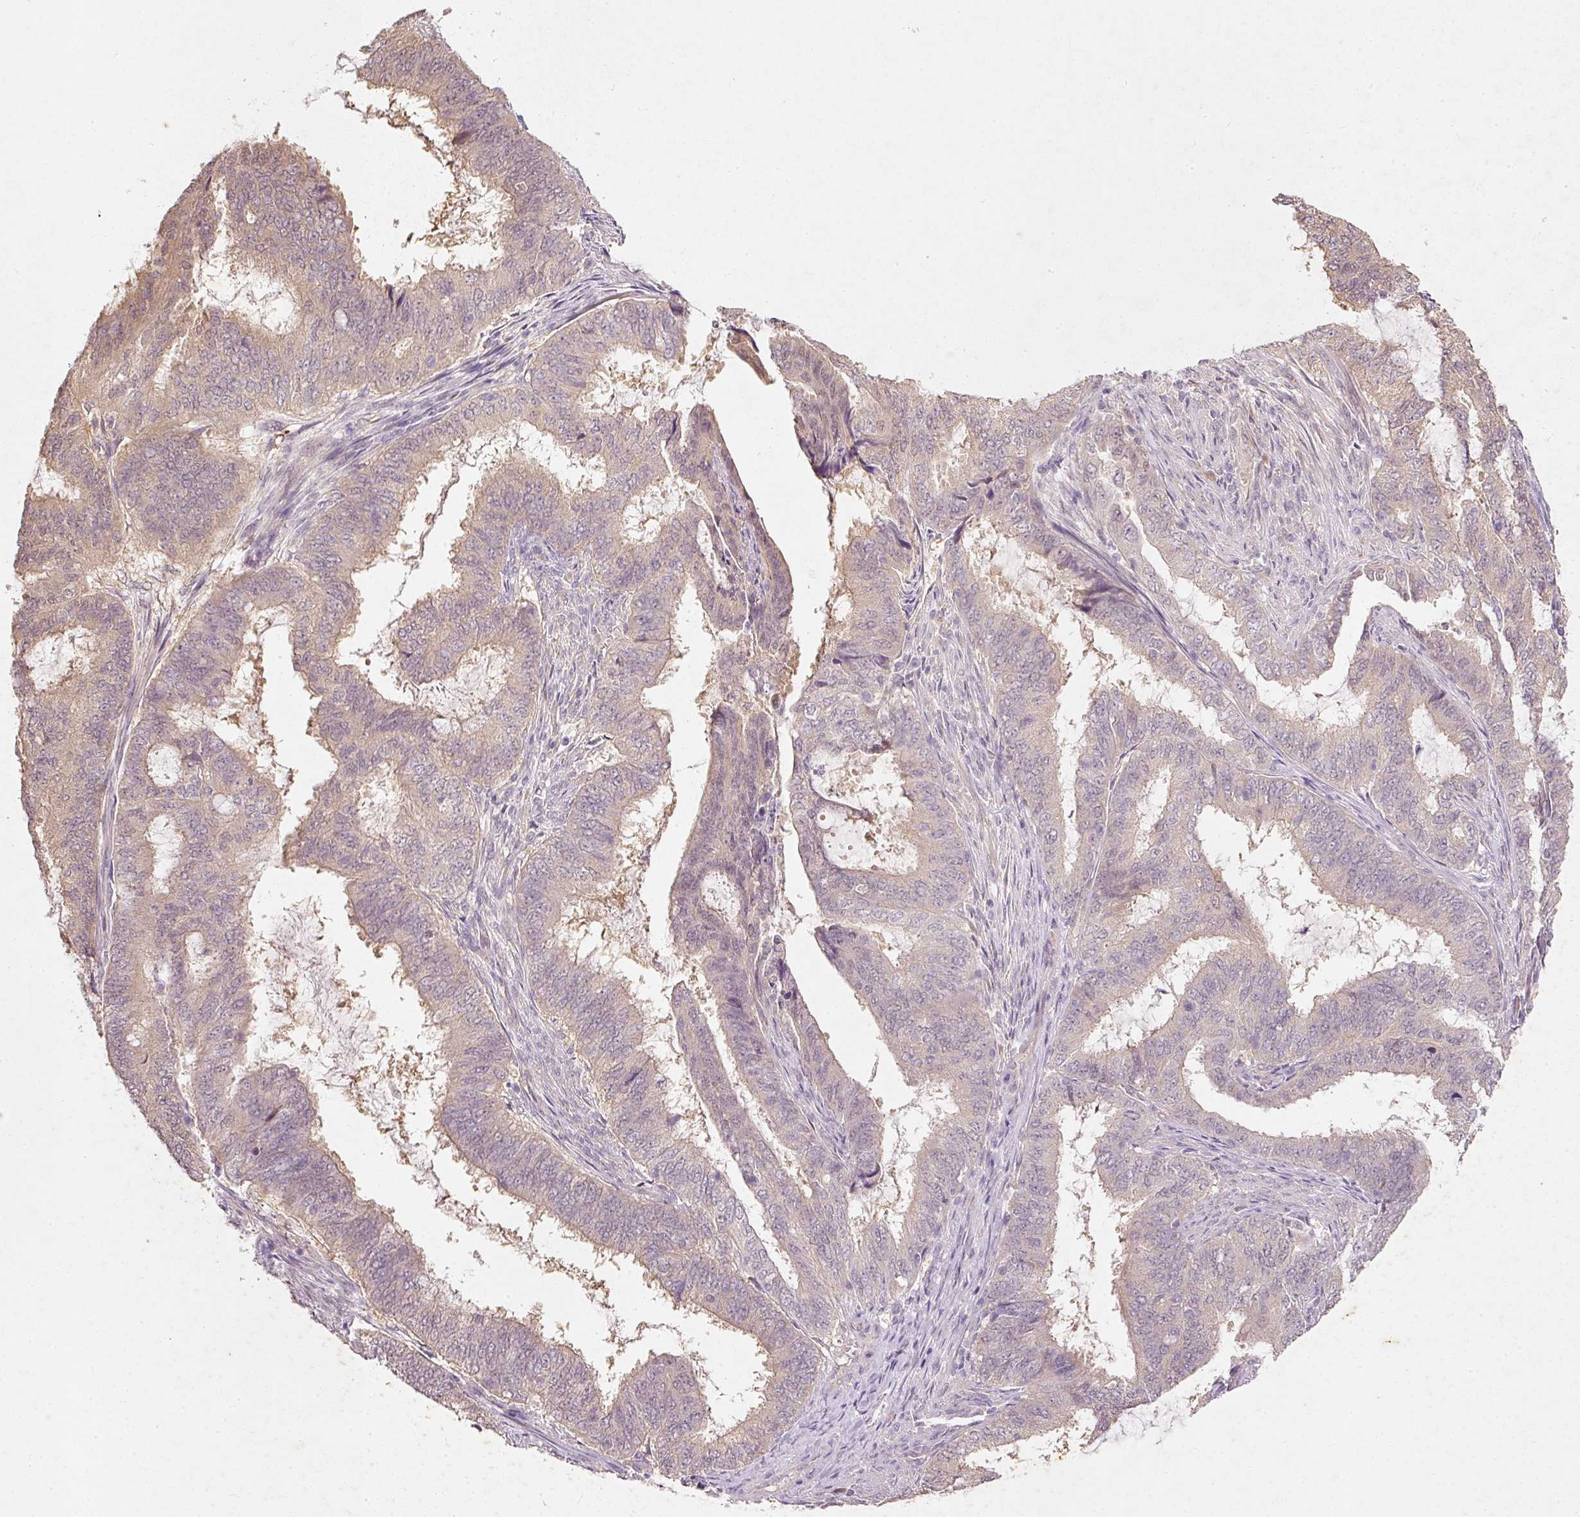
{"staining": {"intensity": "weak", "quantity": ">75%", "location": "cytoplasmic/membranous"}, "tissue": "endometrial cancer", "cell_type": "Tumor cells", "image_type": "cancer", "snomed": [{"axis": "morphology", "description": "Adenocarcinoma, NOS"}, {"axis": "topography", "description": "Endometrium"}], "caption": "A photomicrograph of human adenocarcinoma (endometrial) stained for a protein displays weak cytoplasmic/membranous brown staining in tumor cells. (Brightfield microscopy of DAB IHC at high magnification).", "gene": "RGL2", "patient": {"sex": "female", "age": 51}}